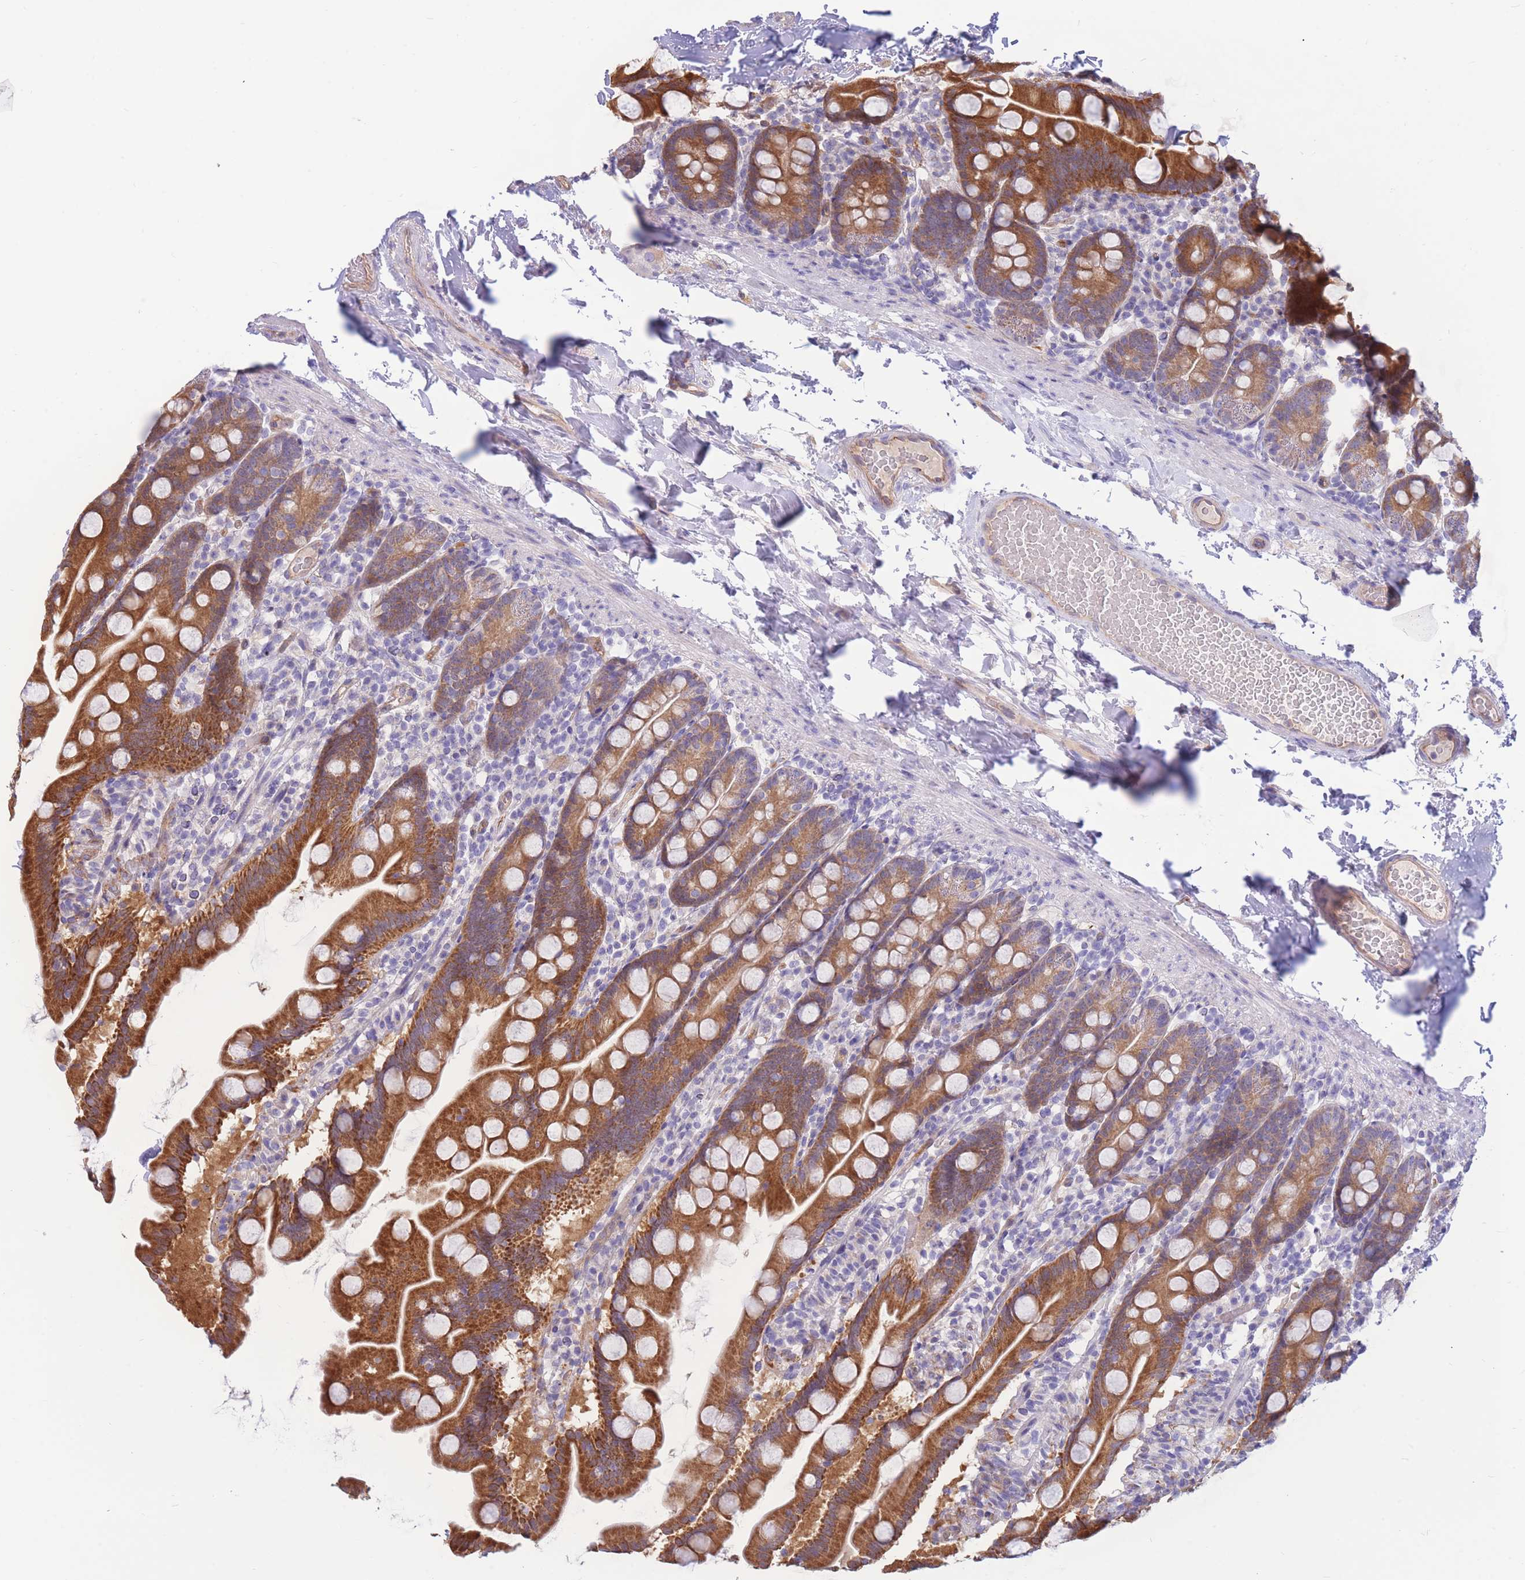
{"staining": {"intensity": "strong", "quantity": "25%-75%", "location": "cytoplasmic/membranous"}, "tissue": "small intestine", "cell_type": "Glandular cells", "image_type": "normal", "snomed": [{"axis": "morphology", "description": "Normal tissue, NOS"}, {"axis": "topography", "description": "Small intestine"}], "caption": "Small intestine was stained to show a protein in brown. There is high levels of strong cytoplasmic/membranous staining in approximately 25%-75% of glandular cells. The protein of interest is stained brown, and the nuclei are stained in blue (DAB (3,3'-diaminobenzidine) IHC with brightfield microscopy, high magnification).", "gene": "SULT1A1", "patient": {"sex": "female", "age": 68}}